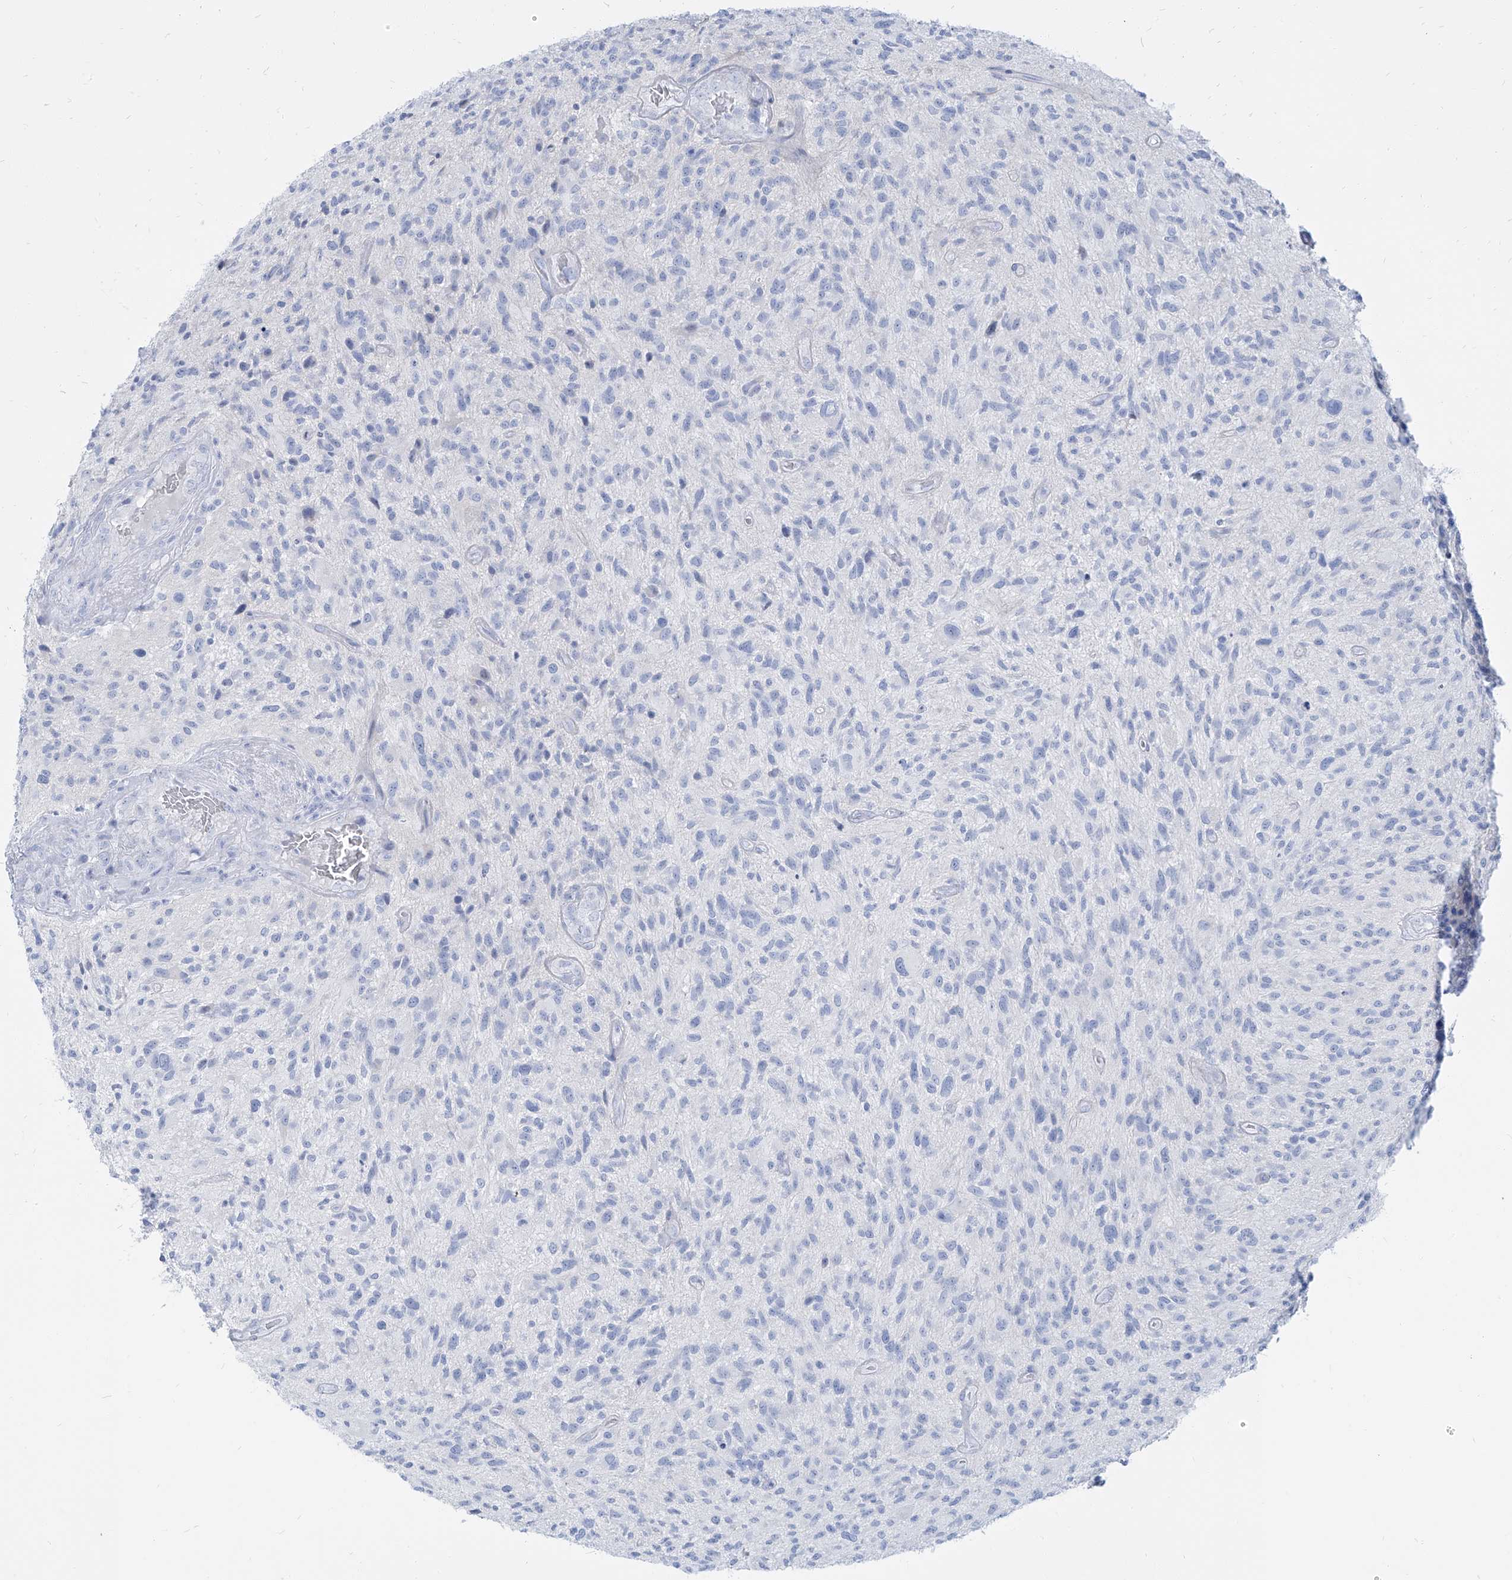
{"staining": {"intensity": "negative", "quantity": "none", "location": "none"}, "tissue": "glioma", "cell_type": "Tumor cells", "image_type": "cancer", "snomed": [{"axis": "morphology", "description": "Glioma, malignant, High grade"}, {"axis": "topography", "description": "Brain"}], "caption": "A high-resolution image shows immunohistochemistry staining of malignant high-grade glioma, which exhibits no significant positivity in tumor cells.", "gene": "TXLNB", "patient": {"sex": "male", "age": 47}}